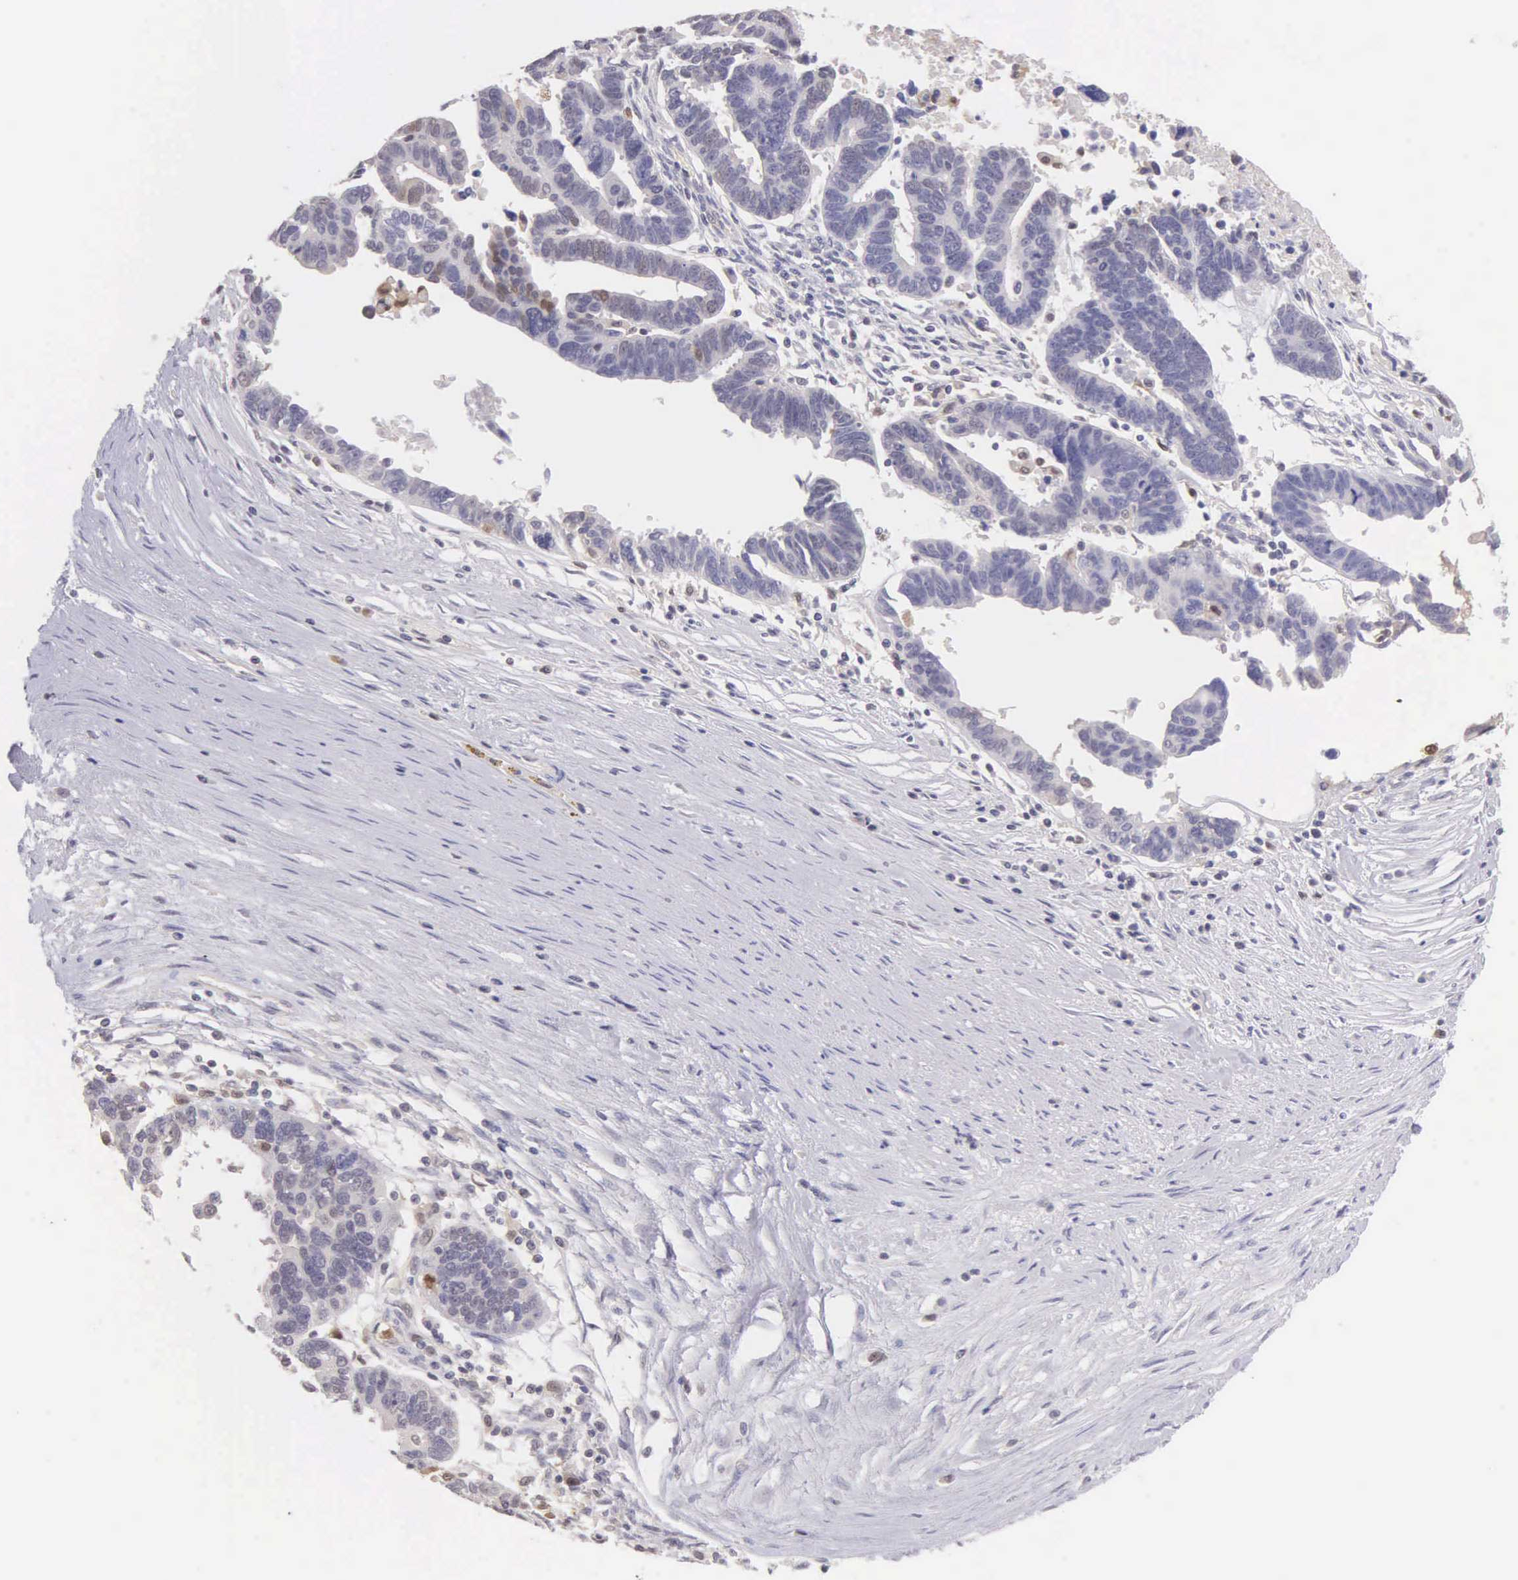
{"staining": {"intensity": "negative", "quantity": "none", "location": "none"}, "tissue": "ovarian cancer", "cell_type": "Tumor cells", "image_type": "cancer", "snomed": [{"axis": "morphology", "description": "Carcinoma, endometroid"}, {"axis": "morphology", "description": "Cystadenocarcinoma, serous, NOS"}, {"axis": "topography", "description": "Ovary"}], "caption": "Protein analysis of ovarian cancer shows no significant staining in tumor cells. (DAB immunohistochemistry (IHC) with hematoxylin counter stain).", "gene": "BID", "patient": {"sex": "female", "age": 45}}